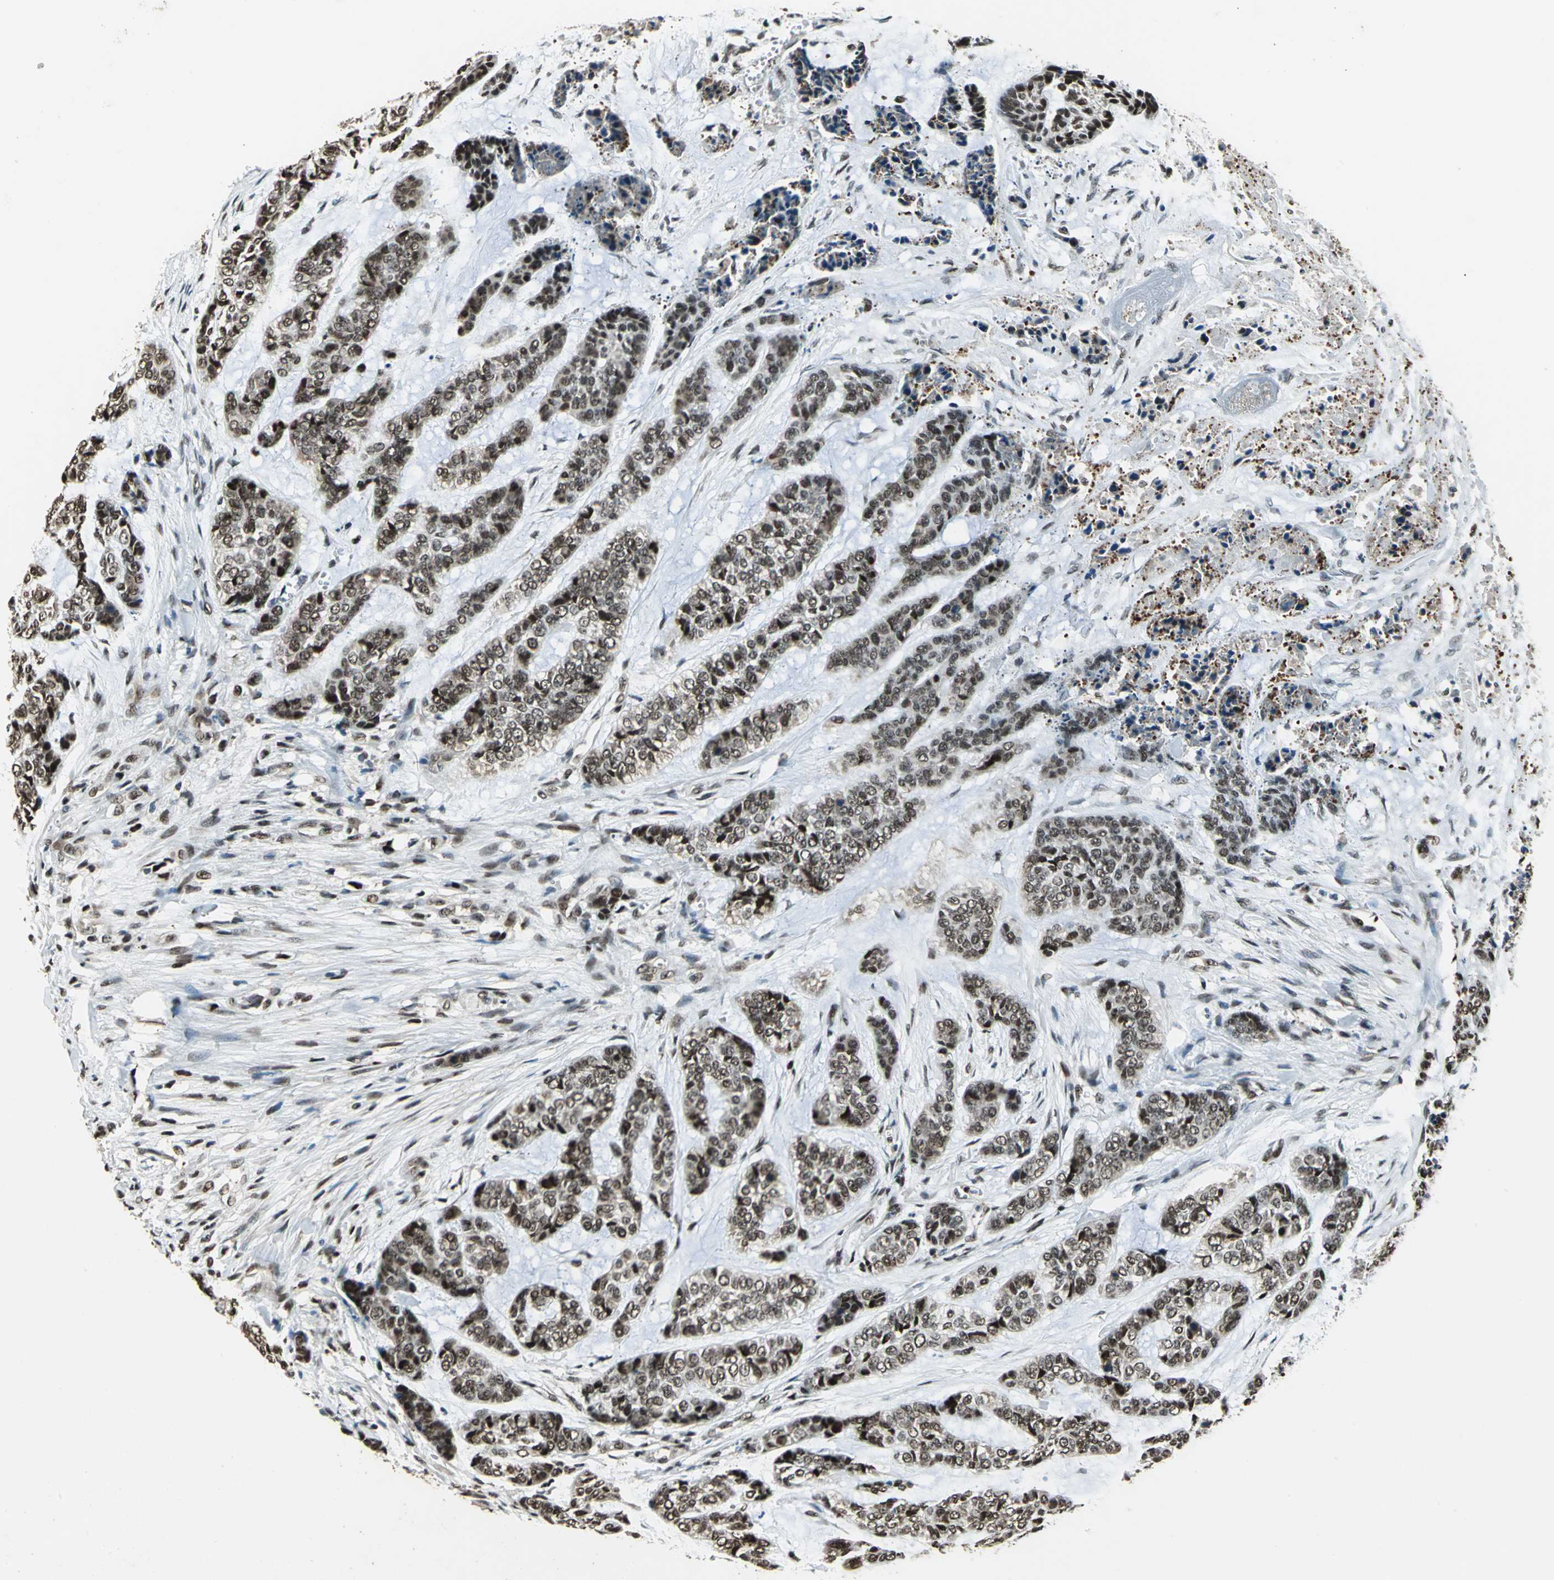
{"staining": {"intensity": "moderate", "quantity": ">75%", "location": "nuclear"}, "tissue": "skin cancer", "cell_type": "Tumor cells", "image_type": "cancer", "snomed": [{"axis": "morphology", "description": "Basal cell carcinoma"}, {"axis": "topography", "description": "Skin"}], "caption": "This image reveals basal cell carcinoma (skin) stained with immunohistochemistry (IHC) to label a protein in brown. The nuclear of tumor cells show moderate positivity for the protein. Nuclei are counter-stained blue.", "gene": "MIS18BP1", "patient": {"sex": "female", "age": 64}}